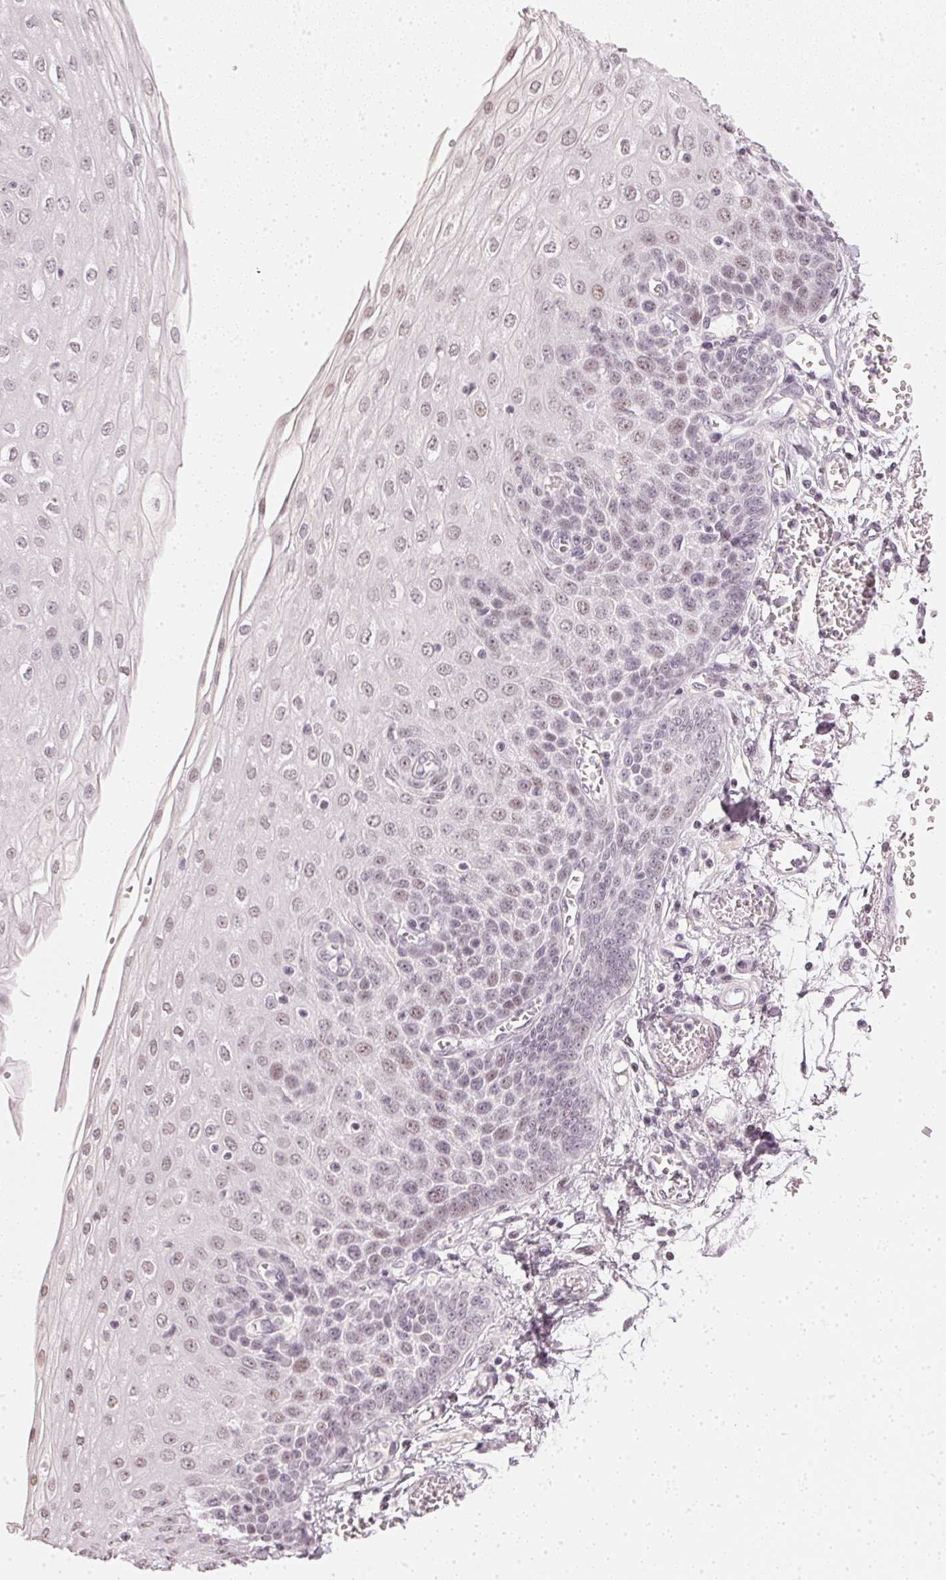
{"staining": {"intensity": "weak", "quantity": "25%-75%", "location": "nuclear"}, "tissue": "esophagus", "cell_type": "Squamous epithelial cells", "image_type": "normal", "snomed": [{"axis": "morphology", "description": "Normal tissue, NOS"}, {"axis": "morphology", "description": "Adenocarcinoma, NOS"}, {"axis": "topography", "description": "Esophagus"}], "caption": "The image demonstrates a brown stain indicating the presence of a protein in the nuclear of squamous epithelial cells in esophagus. The staining was performed using DAB (3,3'-diaminobenzidine) to visualize the protein expression in brown, while the nuclei were stained in blue with hematoxylin (Magnification: 20x).", "gene": "DNAJC6", "patient": {"sex": "male", "age": 81}}